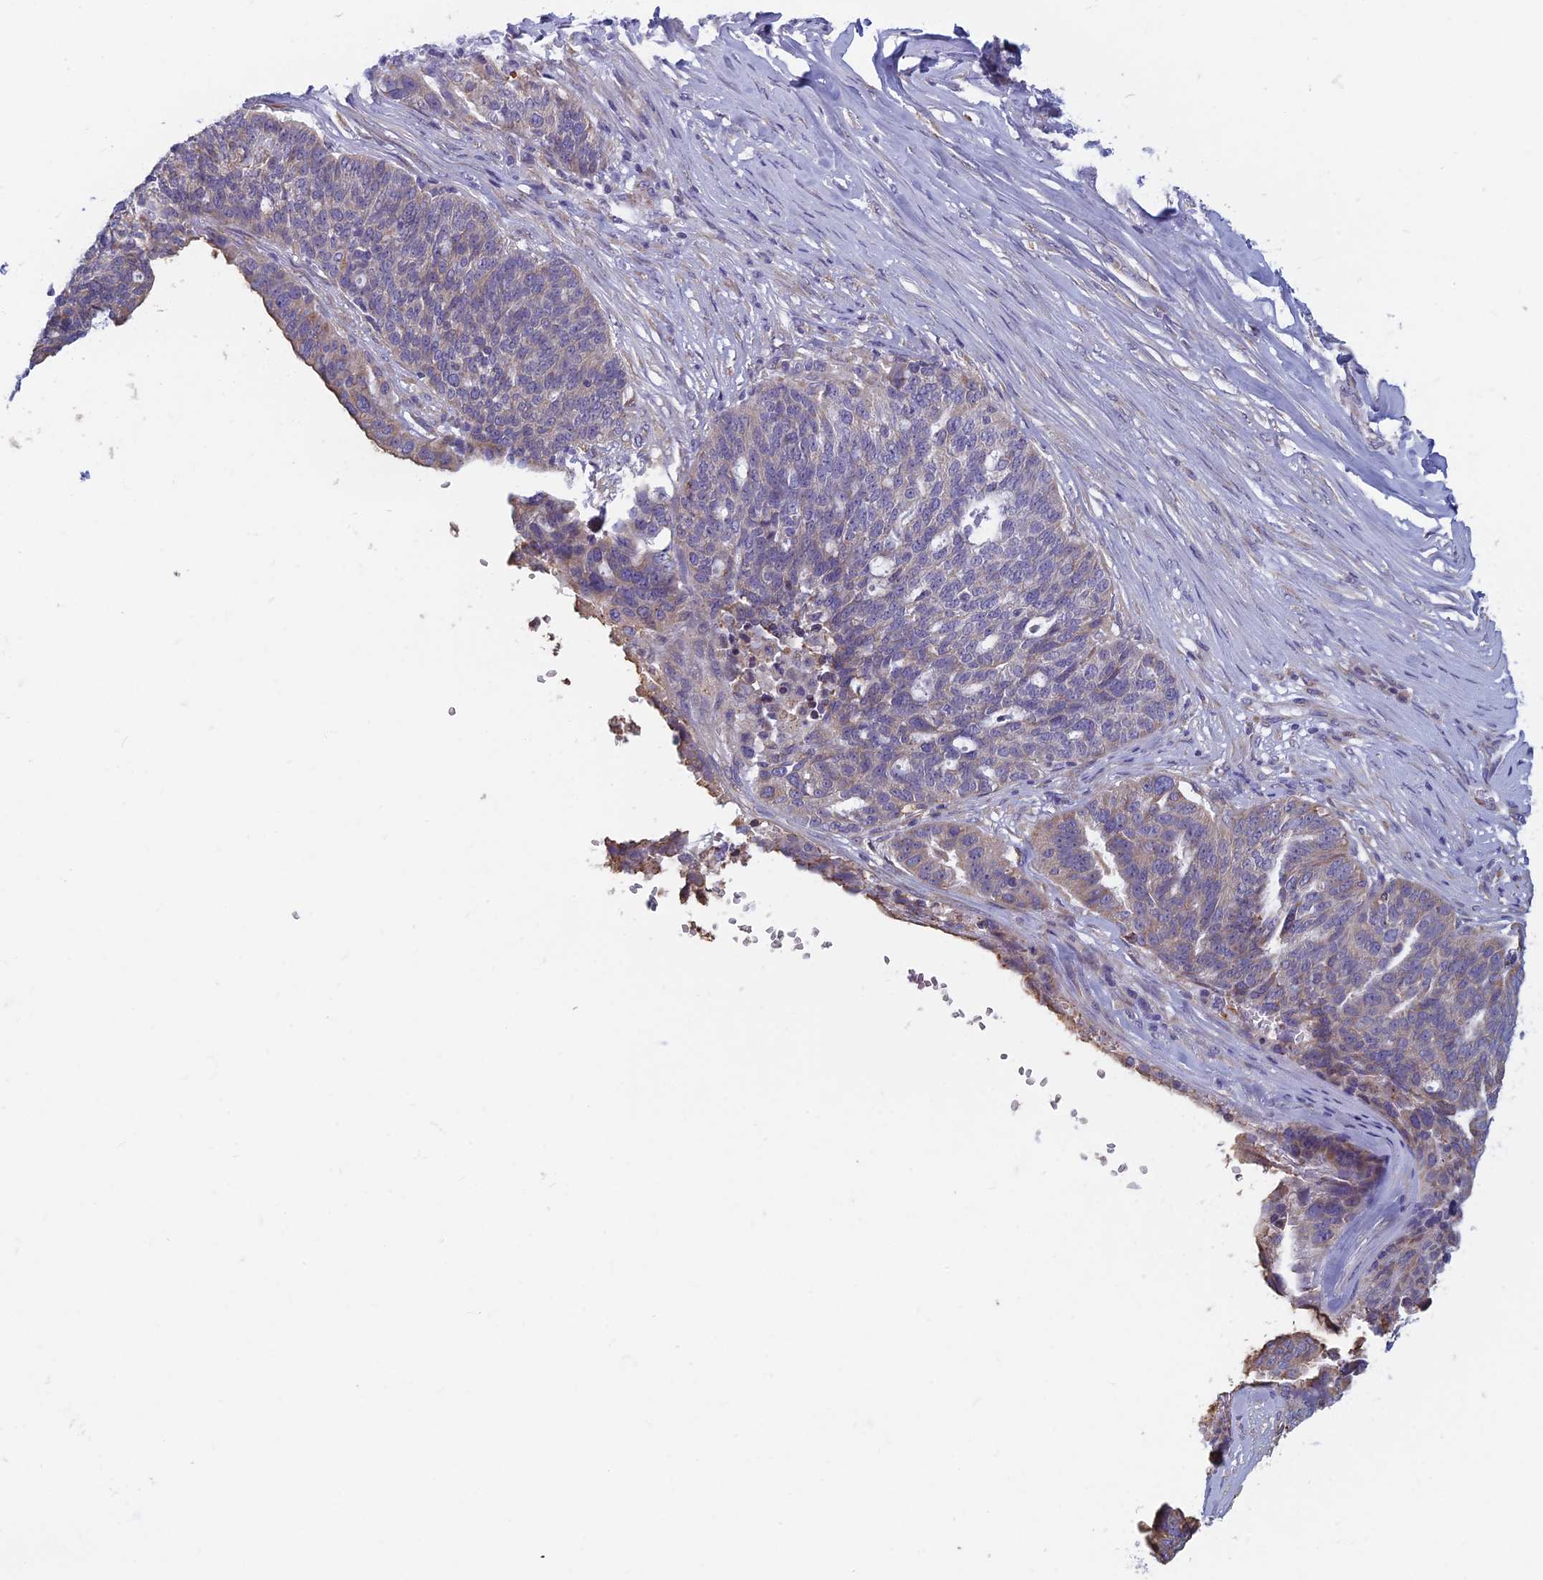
{"staining": {"intensity": "weak", "quantity": "<25%", "location": "cytoplasmic/membranous"}, "tissue": "ovarian cancer", "cell_type": "Tumor cells", "image_type": "cancer", "snomed": [{"axis": "morphology", "description": "Cystadenocarcinoma, serous, NOS"}, {"axis": "topography", "description": "Ovary"}], "caption": "Human ovarian serous cystadenocarcinoma stained for a protein using immunohistochemistry (IHC) demonstrates no staining in tumor cells.", "gene": "DDX51", "patient": {"sex": "female", "age": 59}}